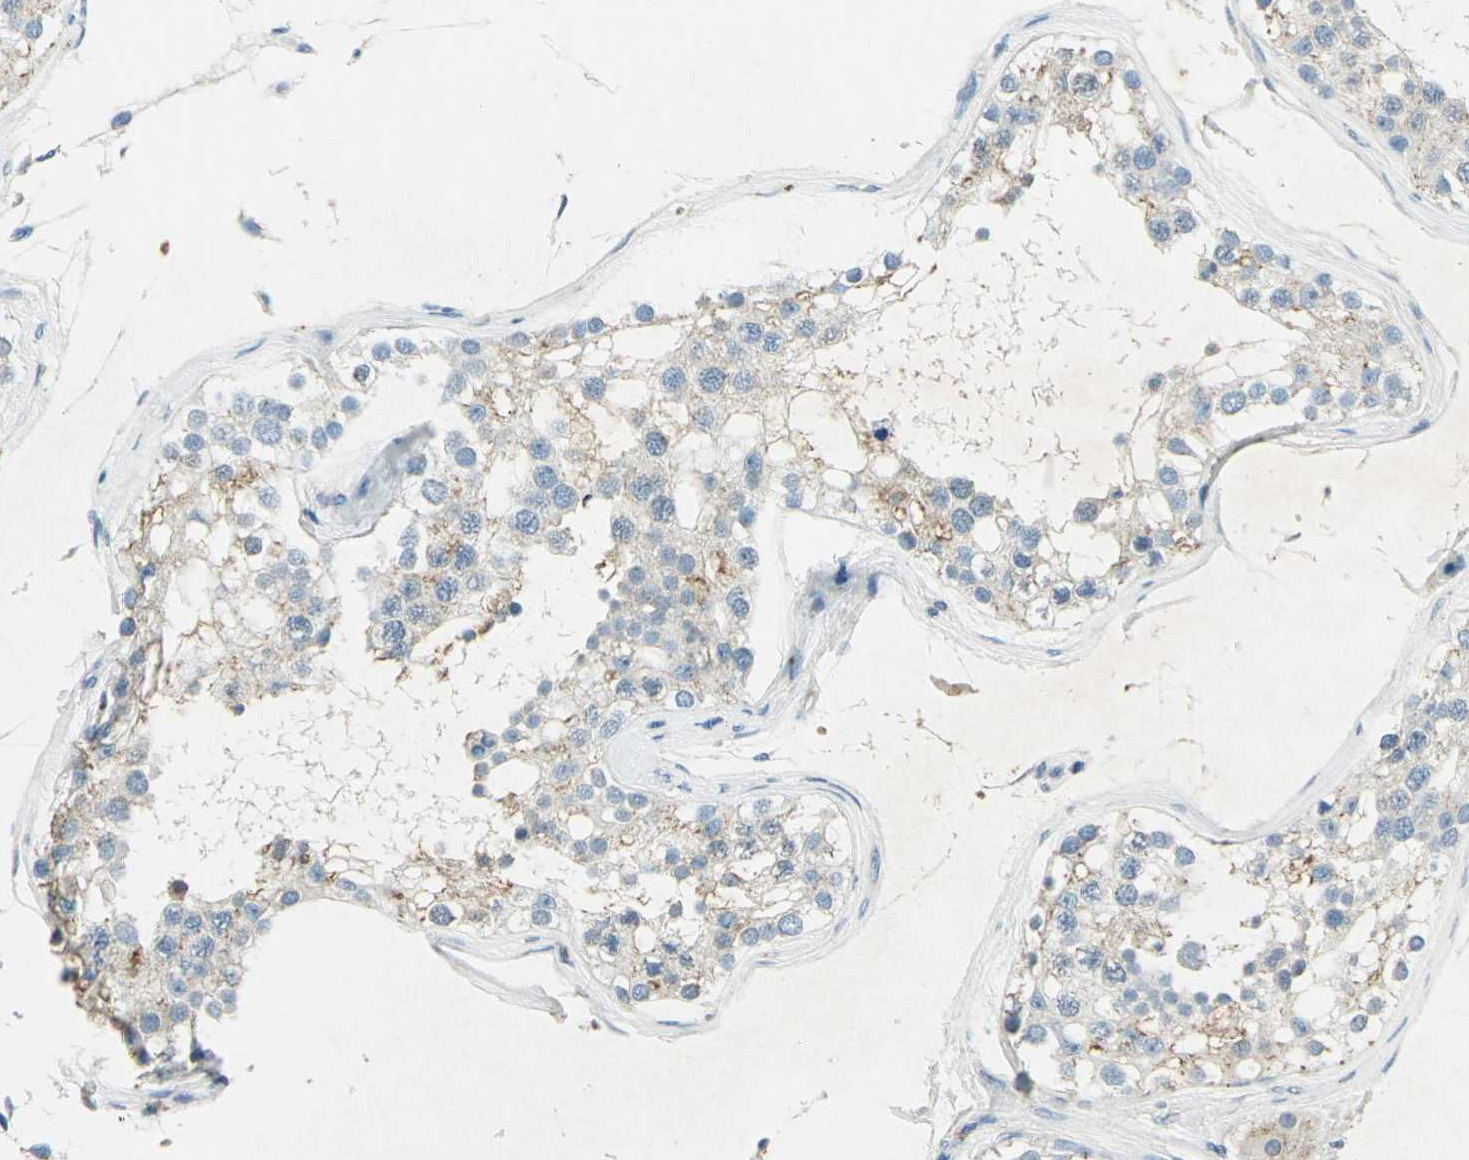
{"staining": {"intensity": "moderate", "quantity": "25%-75%", "location": "cytoplasmic/membranous"}, "tissue": "testis", "cell_type": "Cells in seminiferous ducts", "image_type": "normal", "snomed": [{"axis": "morphology", "description": "Normal tissue, NOS"}, {"axis": "topography", "description": "Testis"}], "caption": "The image displays a brown stain indicating the presence of a protein in the cytoplasmic/membranous of cells in seminiferous ducts in testis. (DAB (3,3'-diaminobenzidine) = brown stain, brightfield microscopy at high magnification).", "gene": "CAMK2B", "patient": {"sex": "male", "age": 68}}